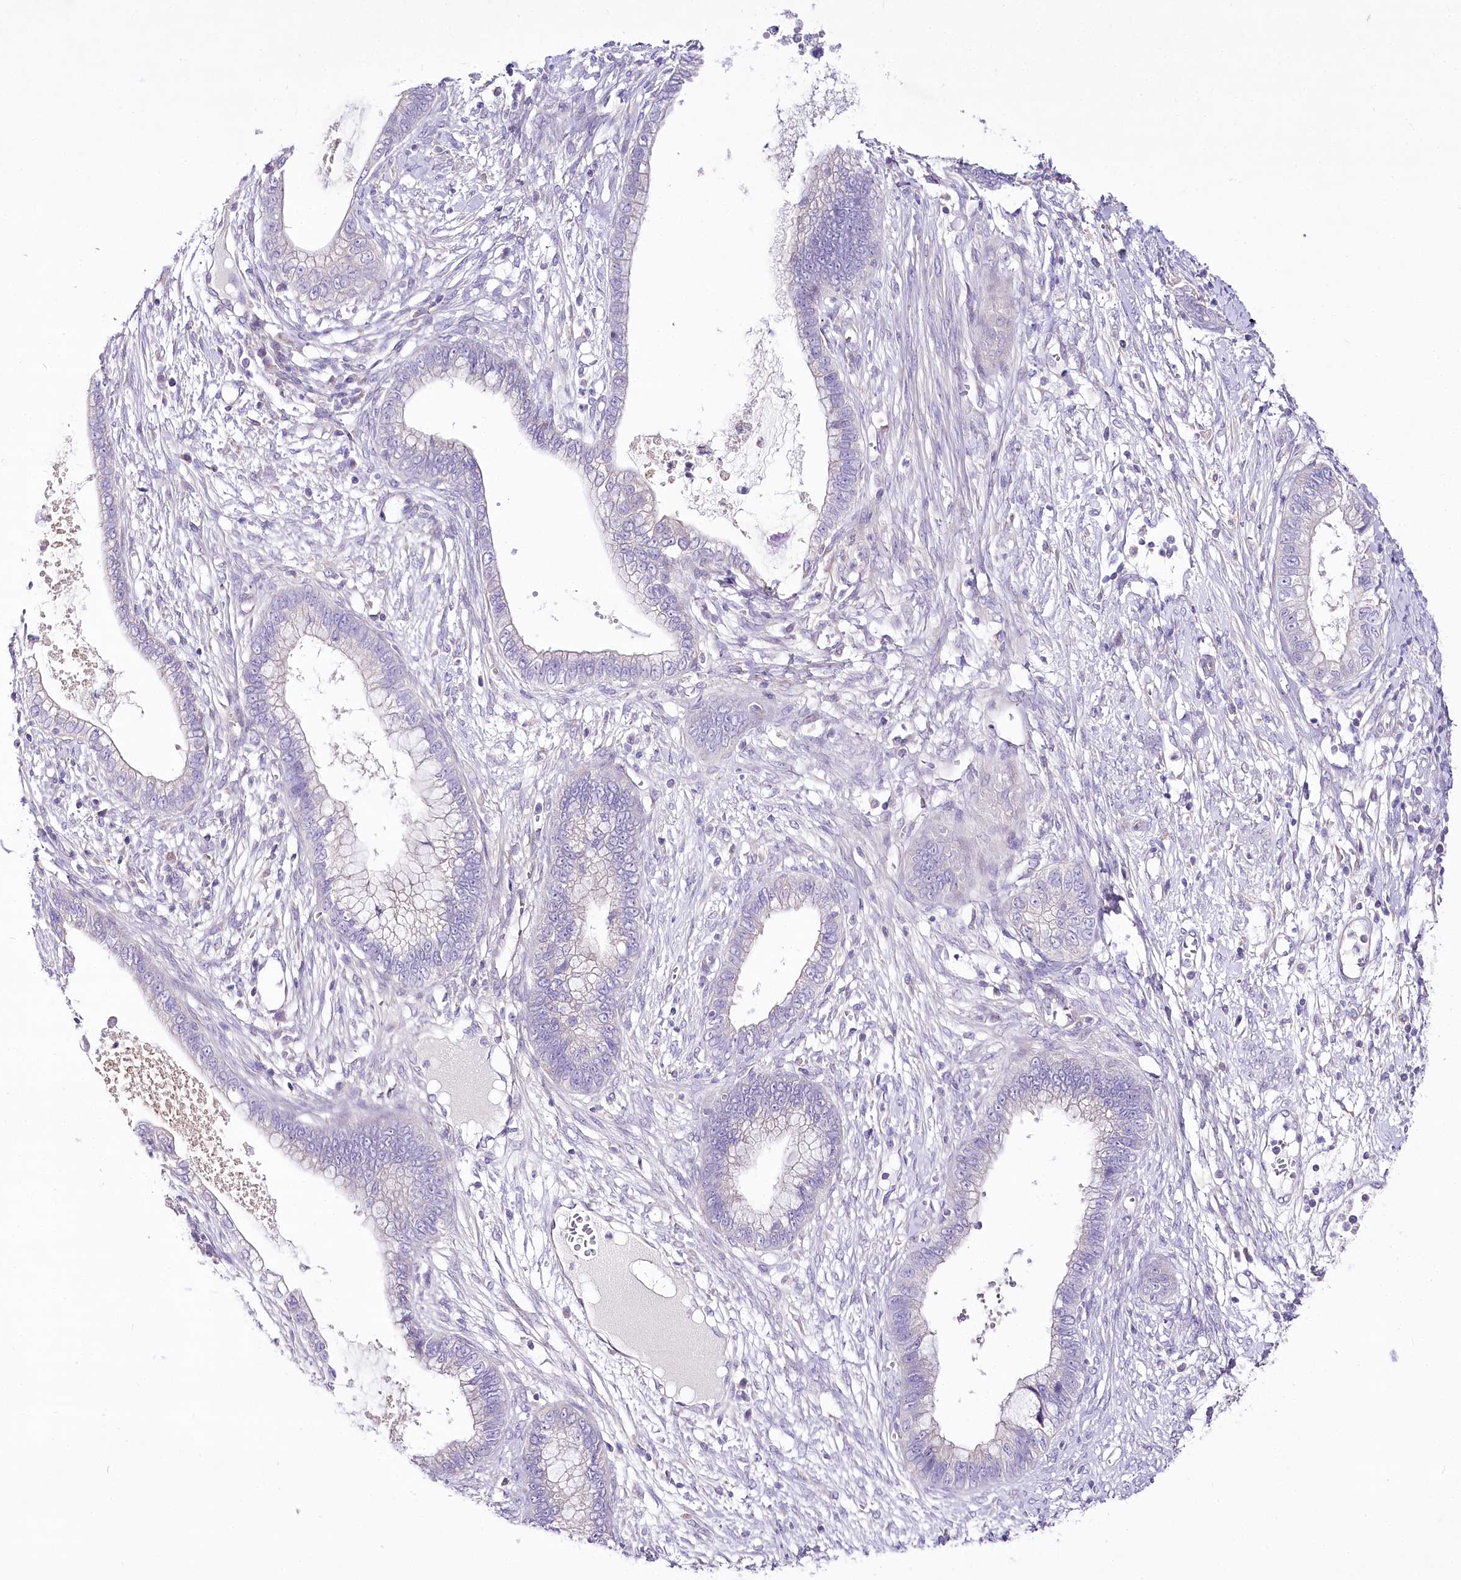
{"staining": {"intensity": "negative", "quantity": "none", "location": "none"}, "tissue": "cervical cancer", "cell_type": "Tumor cells", "image_type": "cancer", "snomed": [{"axis": "morphology", "description": "Adenocarcinoma, NOS"}, {"axis": "topography", "description": "Cervix"}], "caption": "Cervical cancer (adenocarcinoma) was stained to show a protein in brown. There is no significant staining in tumor cells.", "gene": "LRRC14B", "patient": {"sex": "female", "age": 44}}